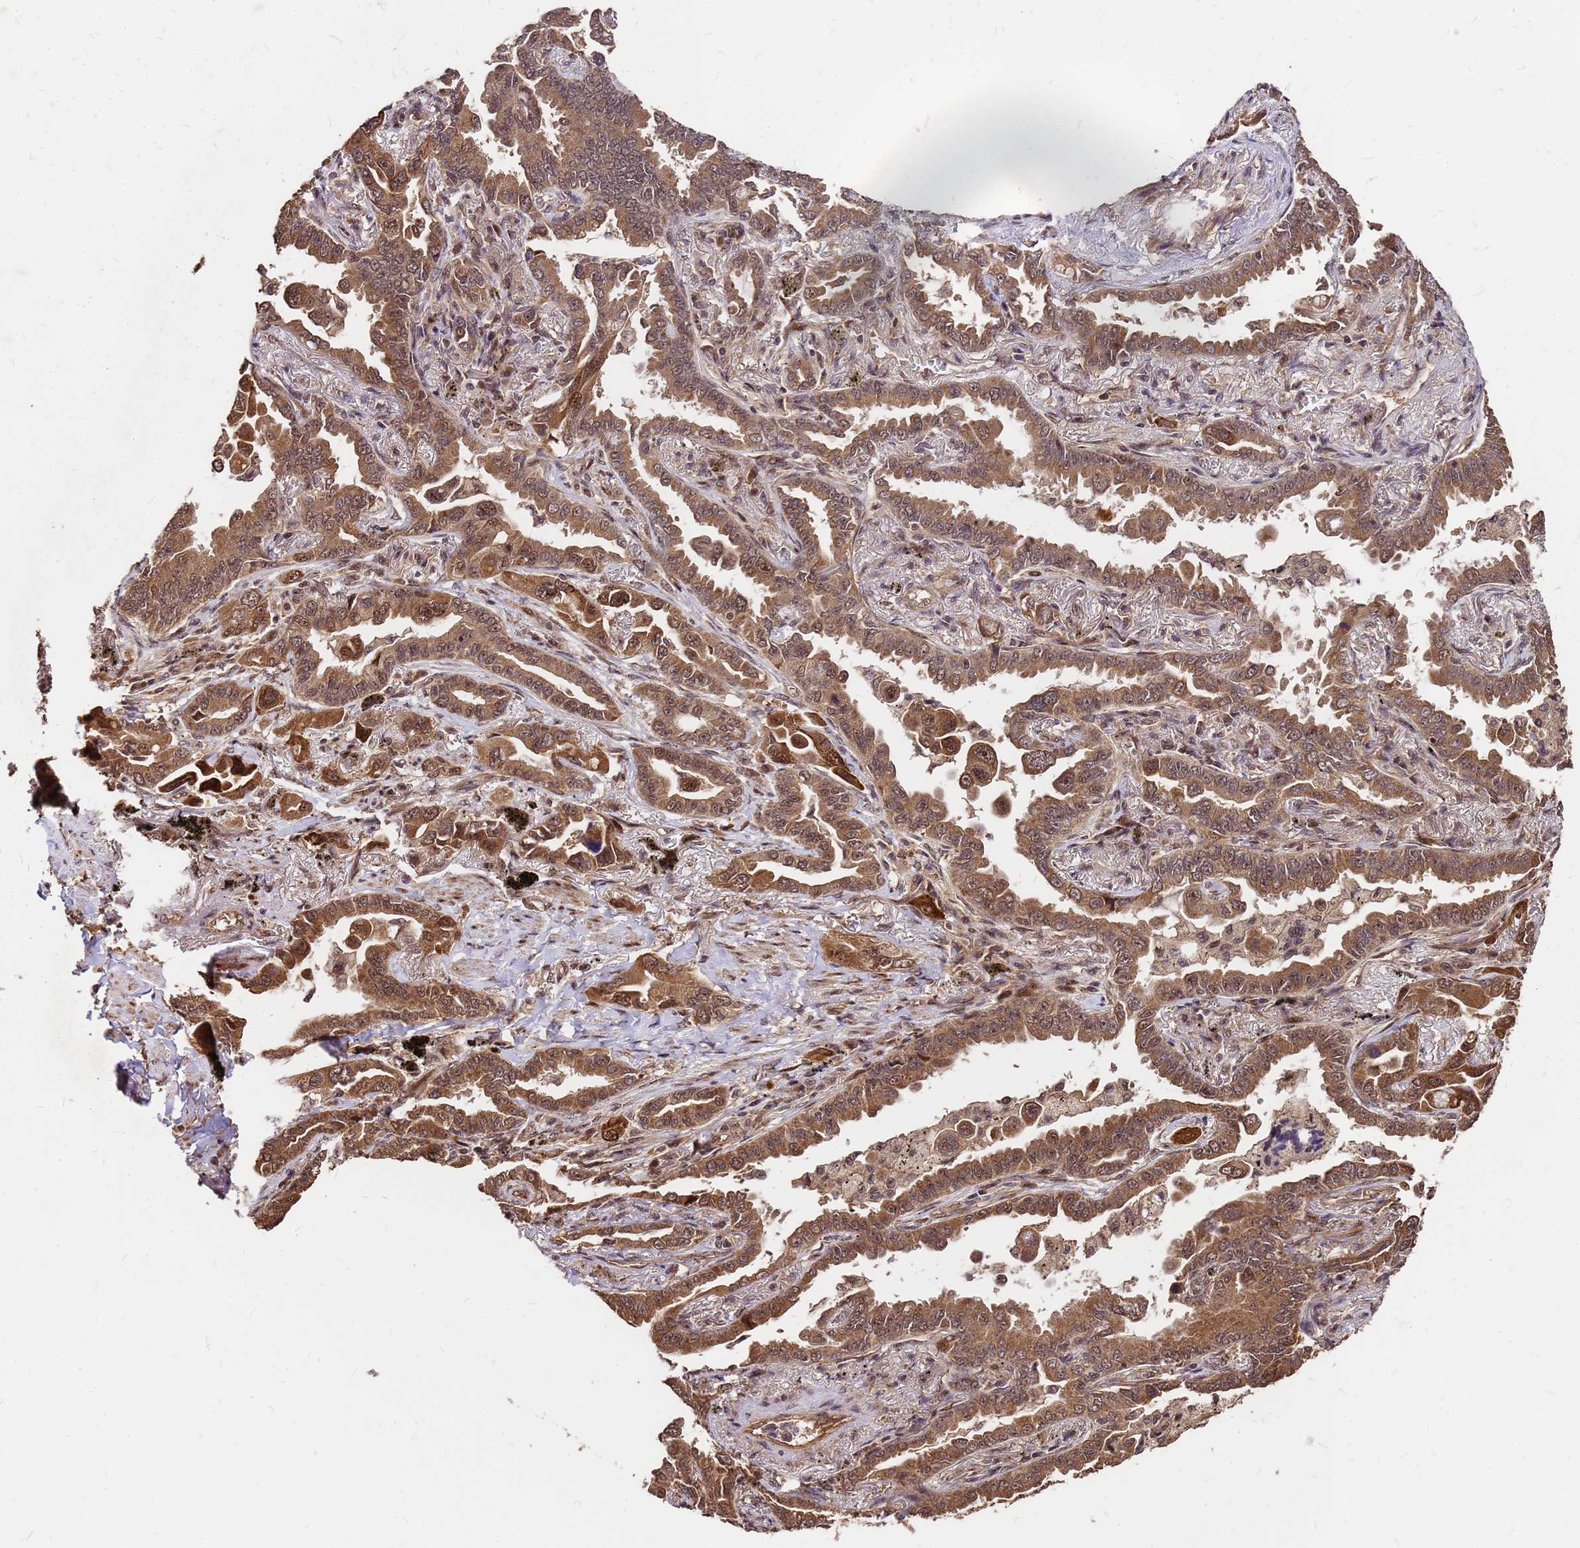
{"staining": {"intensity": "moderate", "quantity": ">75%", "location": "cytoplasmic/membranous,nuclear"}, "tissue": "lung cancer", "cell_type": "Tumor cells", "image_type": "cancer", "snomed": [{"axis": "morphology", "description": "Adenocarcinoma, NOS"}, {"axis": "topography", "description": "Lung"}], "caption": "Human adenocarcinoma (lung) stained for a protein (brown) displays moderate cytoplasmic/membranous and nuclear positive staining in about >75% of tumor cells.", "gene": "GPATCH8", "patient": {"sex": "male", "age": 67}}